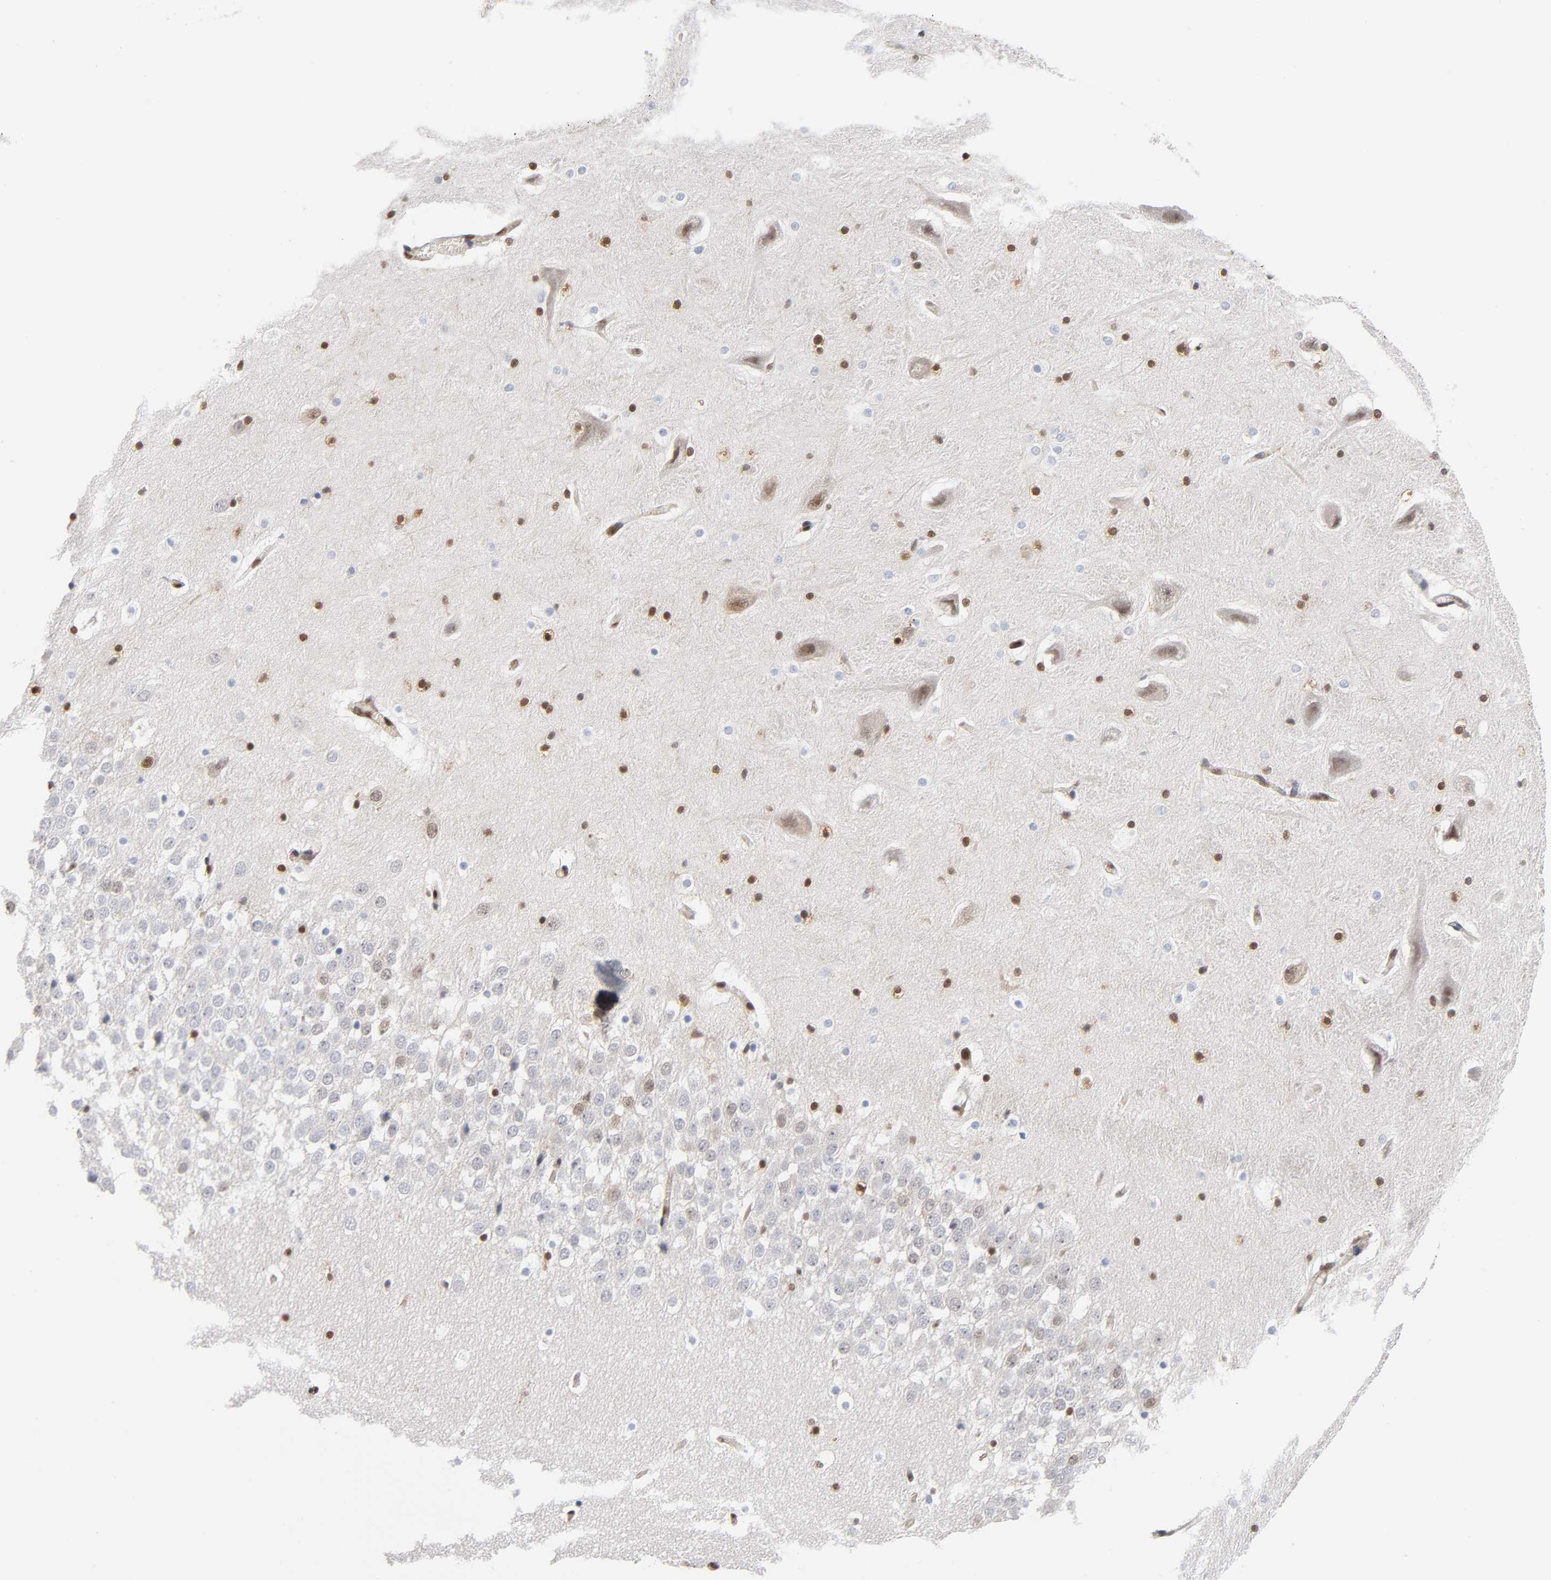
{"staining": {"intensity": "strong", "quantity": ">75%", "location": "nuclear"}, "tissue": "hippocampus", "cell_type": "Glial cells", "image_type": "normal", "snomed": [{"axis": "morphology", "description": "Normal tissue, NOS"}, {"axis": "topography", "description": "Hippocampus"}], "caption": "Immunohistochemistry (IHC) staining of benign hippocampus, which shows high levels of strong nuclear staining in approximately >75% of glial cells indicating strong nuclear protein staining. The staining was performed using DAB (brown) for protein detection and nuclei were counterstained in hematoxylin (blue).", "gene": "ILKAP", "patient": {"sex": "male", "age": 45}}